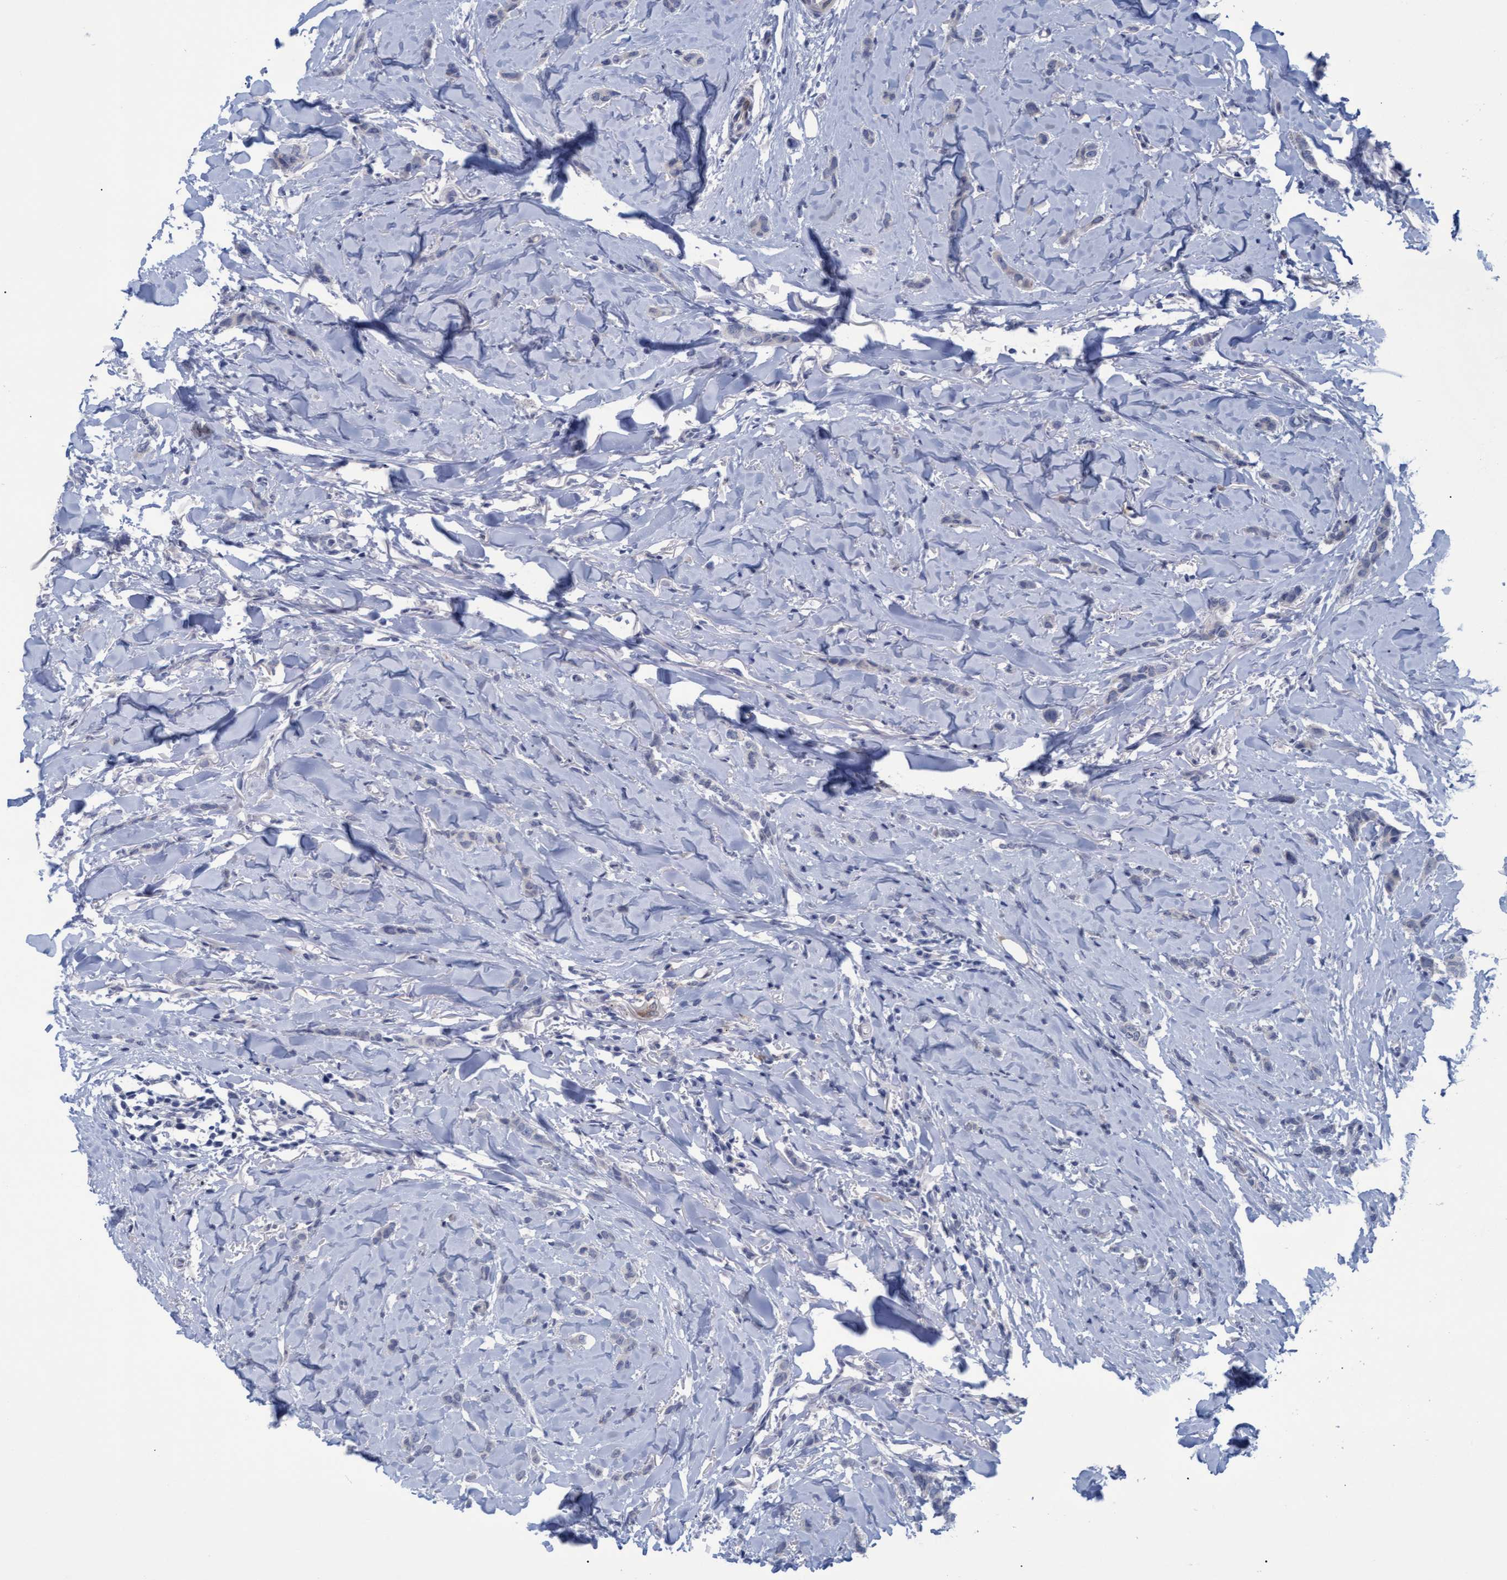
{"staining": {"intensity": "negative", "quantity": "none", "location": "none"}, "tissue": "breast cancer", "cell_type": "Tumor cells", "image_type": "cancer", "snomed": [{"axis": "morphology", "description": "Lobular carcinoma"}, {"axis": "topography", "description": "Skin"}, {"axis": "topography", "description": "Breast"}], "caption": "Immunohistochemical staining of human breast cancer (lobular carcinoma) displays no significant staining in tumor cells. (Immunohistochemistry (ihc), brightfield microscopy, high magnification).", "gene": "SSTR3", "patient": {"sex": "female", "age": 46}}